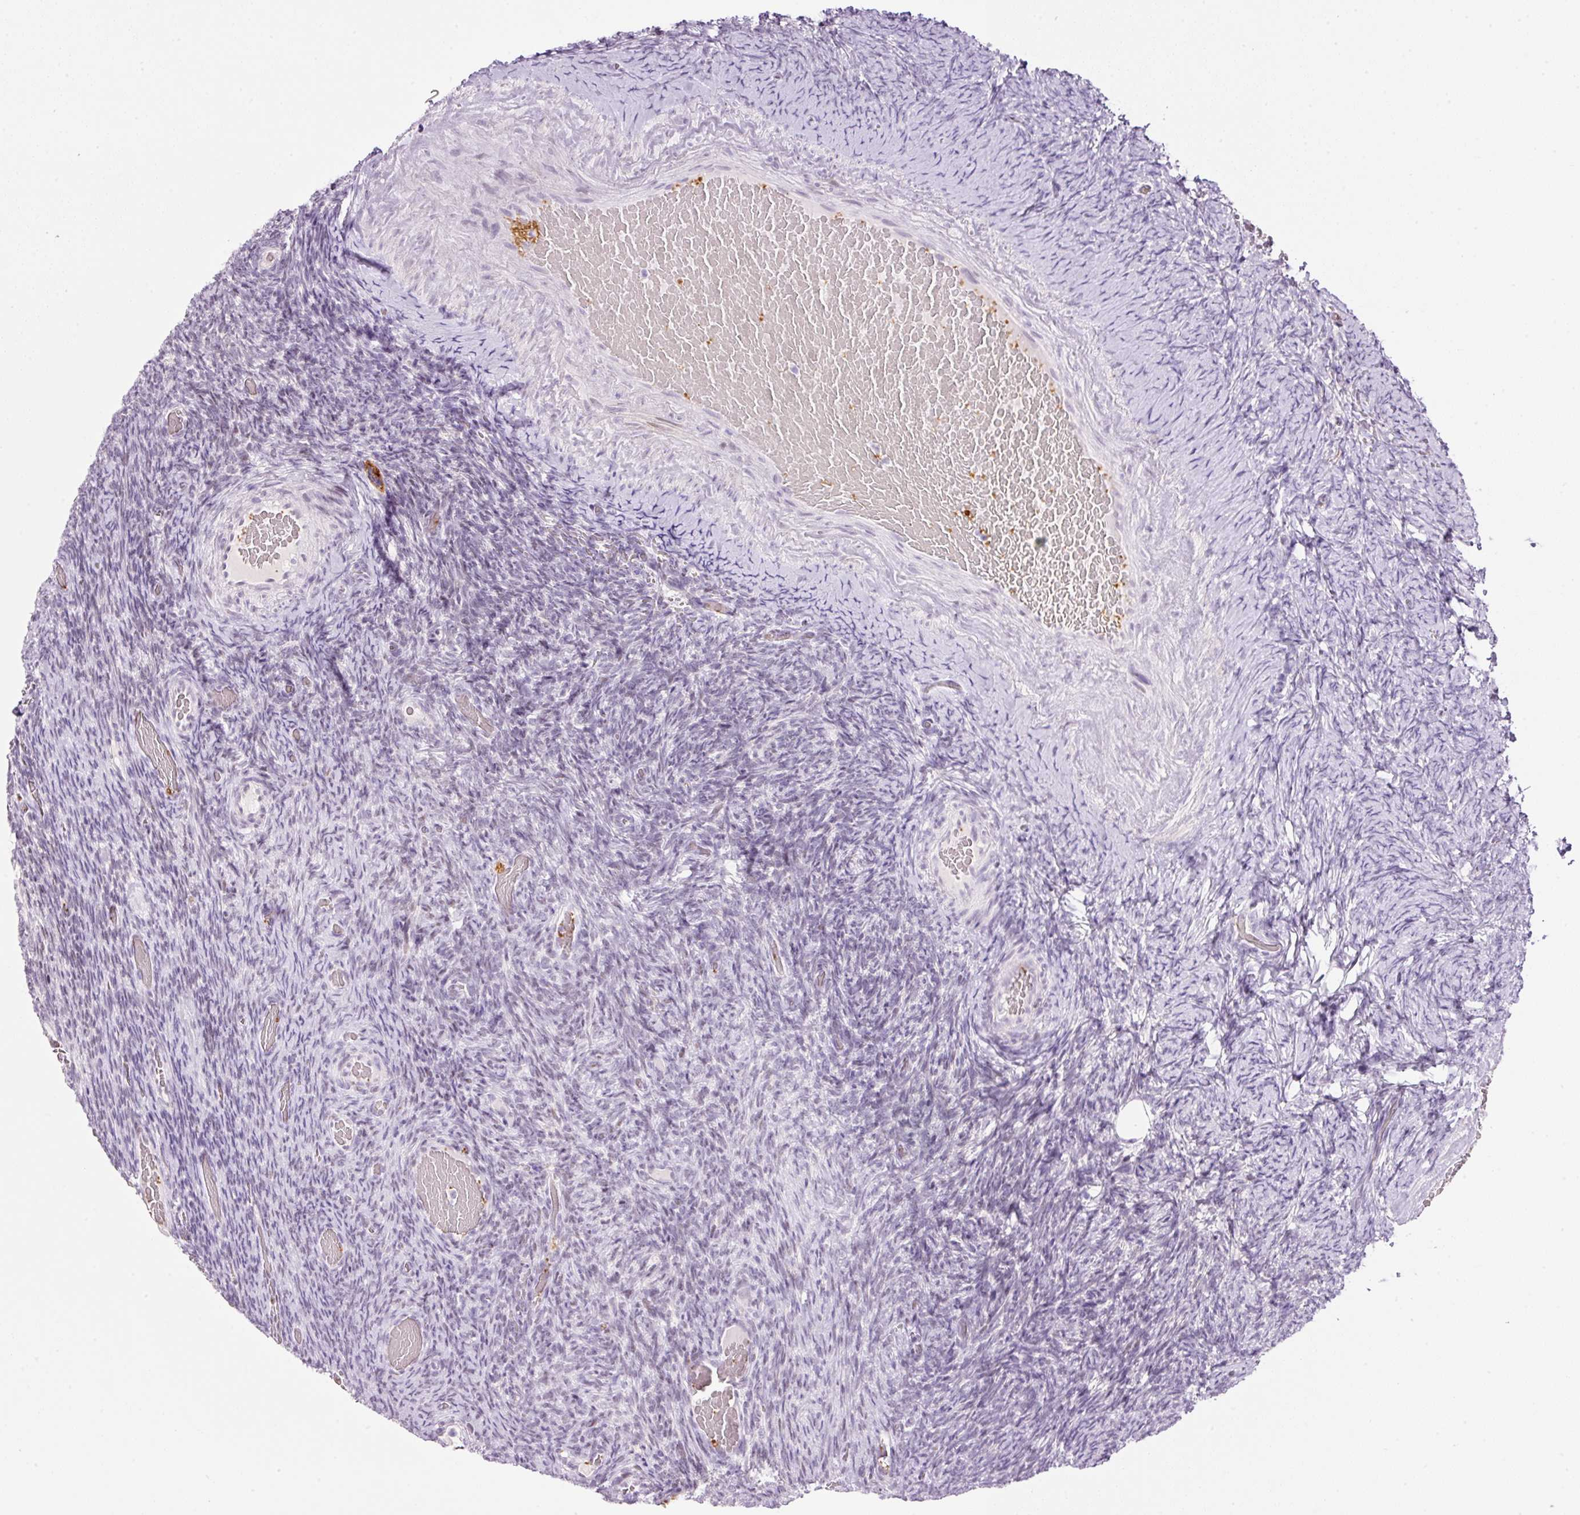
{"staining": {"intensity": "negative", "quantity": "none", "location": "none"}, "tissue": "ovary", "cell_type": "Ovarian stroma cells", "image_type": "normal", "snomed": [{"axis": "morphology", "description": "Normal tissue, NOS"}, {"axis": "topography", "description": "Ovary"}], "caption": "IHC of benign ovary displays no expression in ovarian stroma cells. The staining was performed using DAB to visualize the protein expression in brown, while the nuclei were stained in blue with hematoxylin (Magnification: 20x).", "gene": "SRC", "patient": {"sex": "female", "age": 34}}